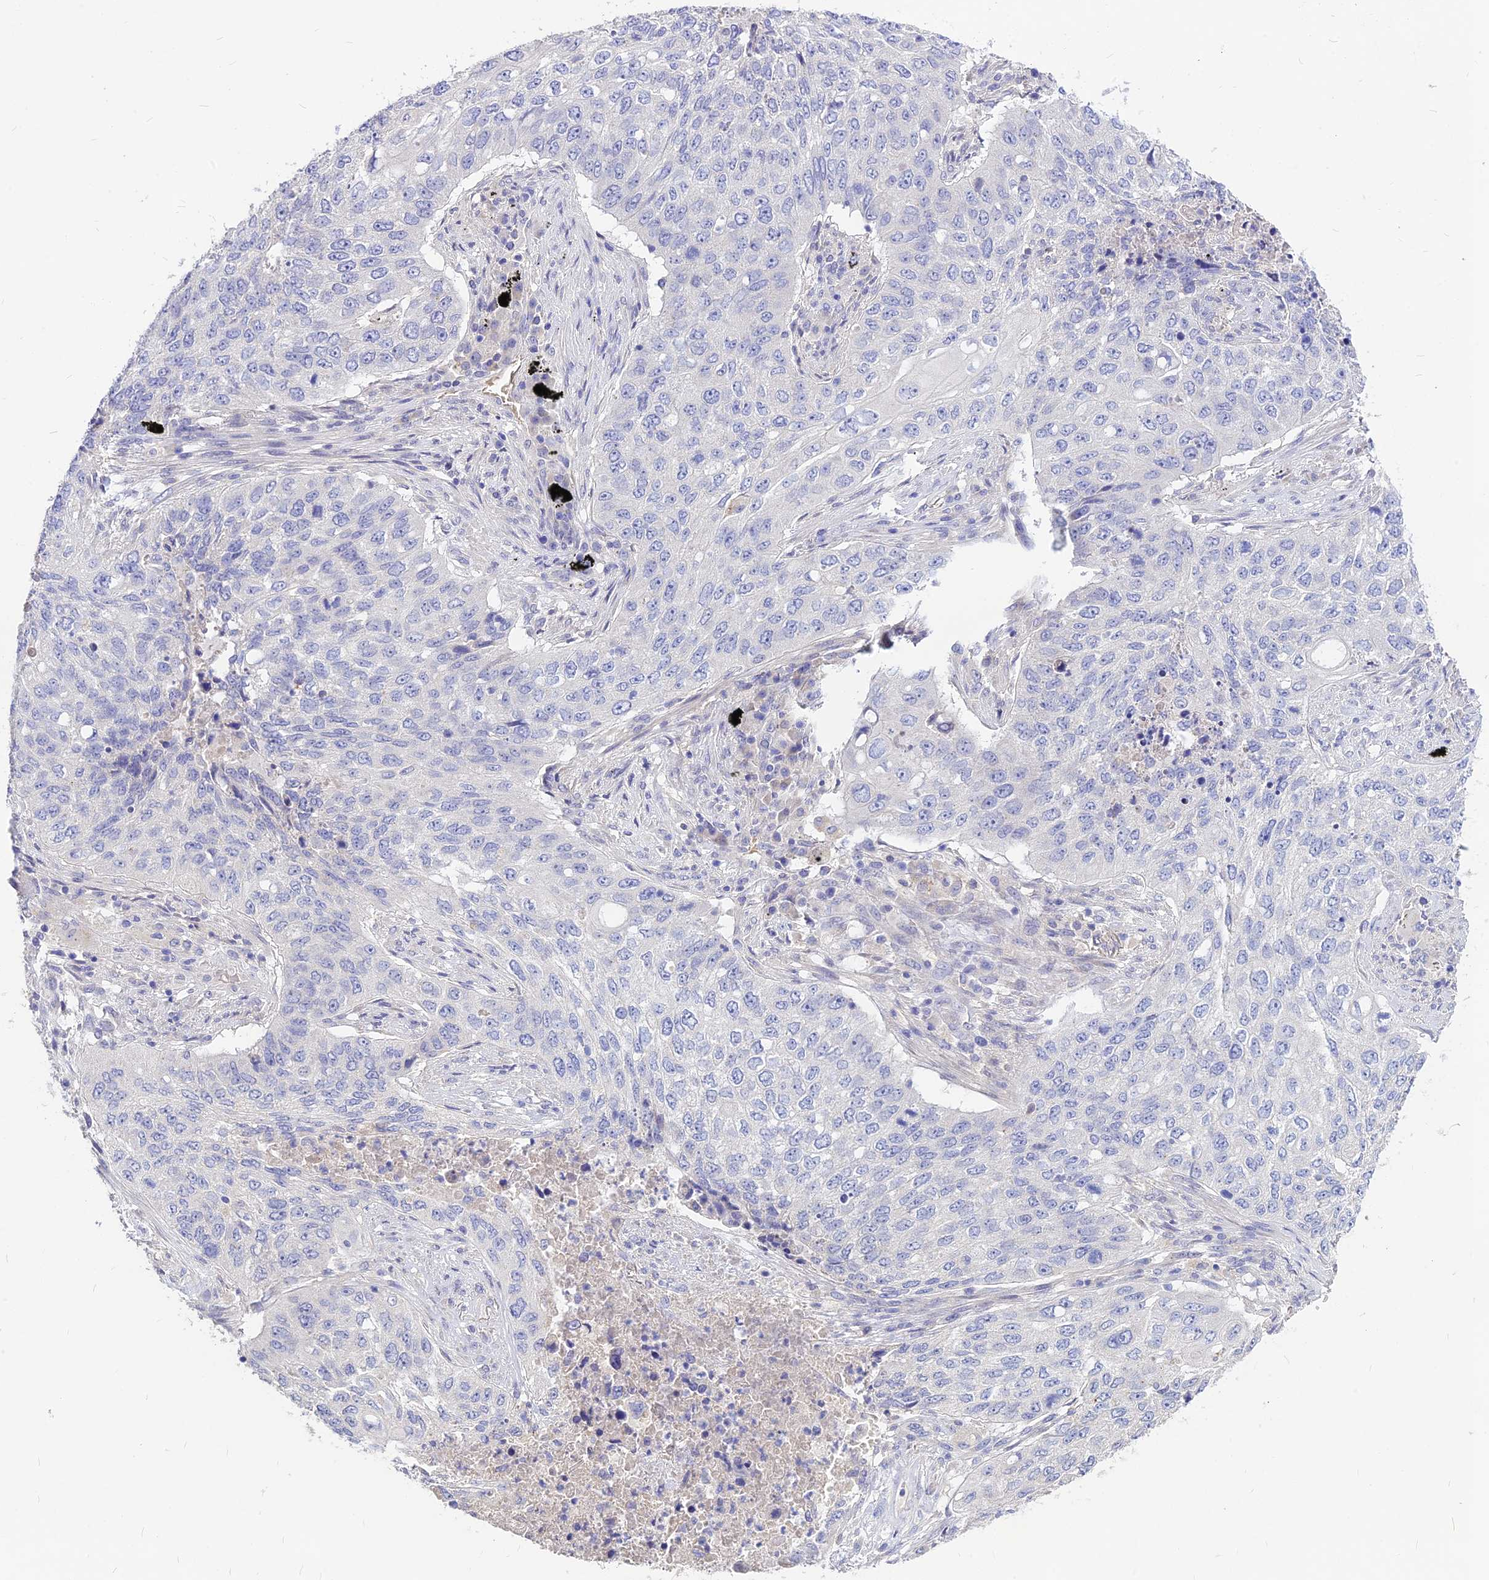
{"staining": {"intensity": "negative", "quantity": "none", "location": "none"}, "tissue": "lung cancer", "cell_type": "Tumor cells", "image_type": "cancer", "snomed": [{"axis": "morphology", "description": "Squamous cell carcinoma, NOS"}, {"axis": "topography", "description": "Lung"}], "caption": "Tumor cells are negative for protein expression in human lung squamous cell carcinoma.", "gene": "CZIB", "patient": {"sex": "female", "age": 63}}